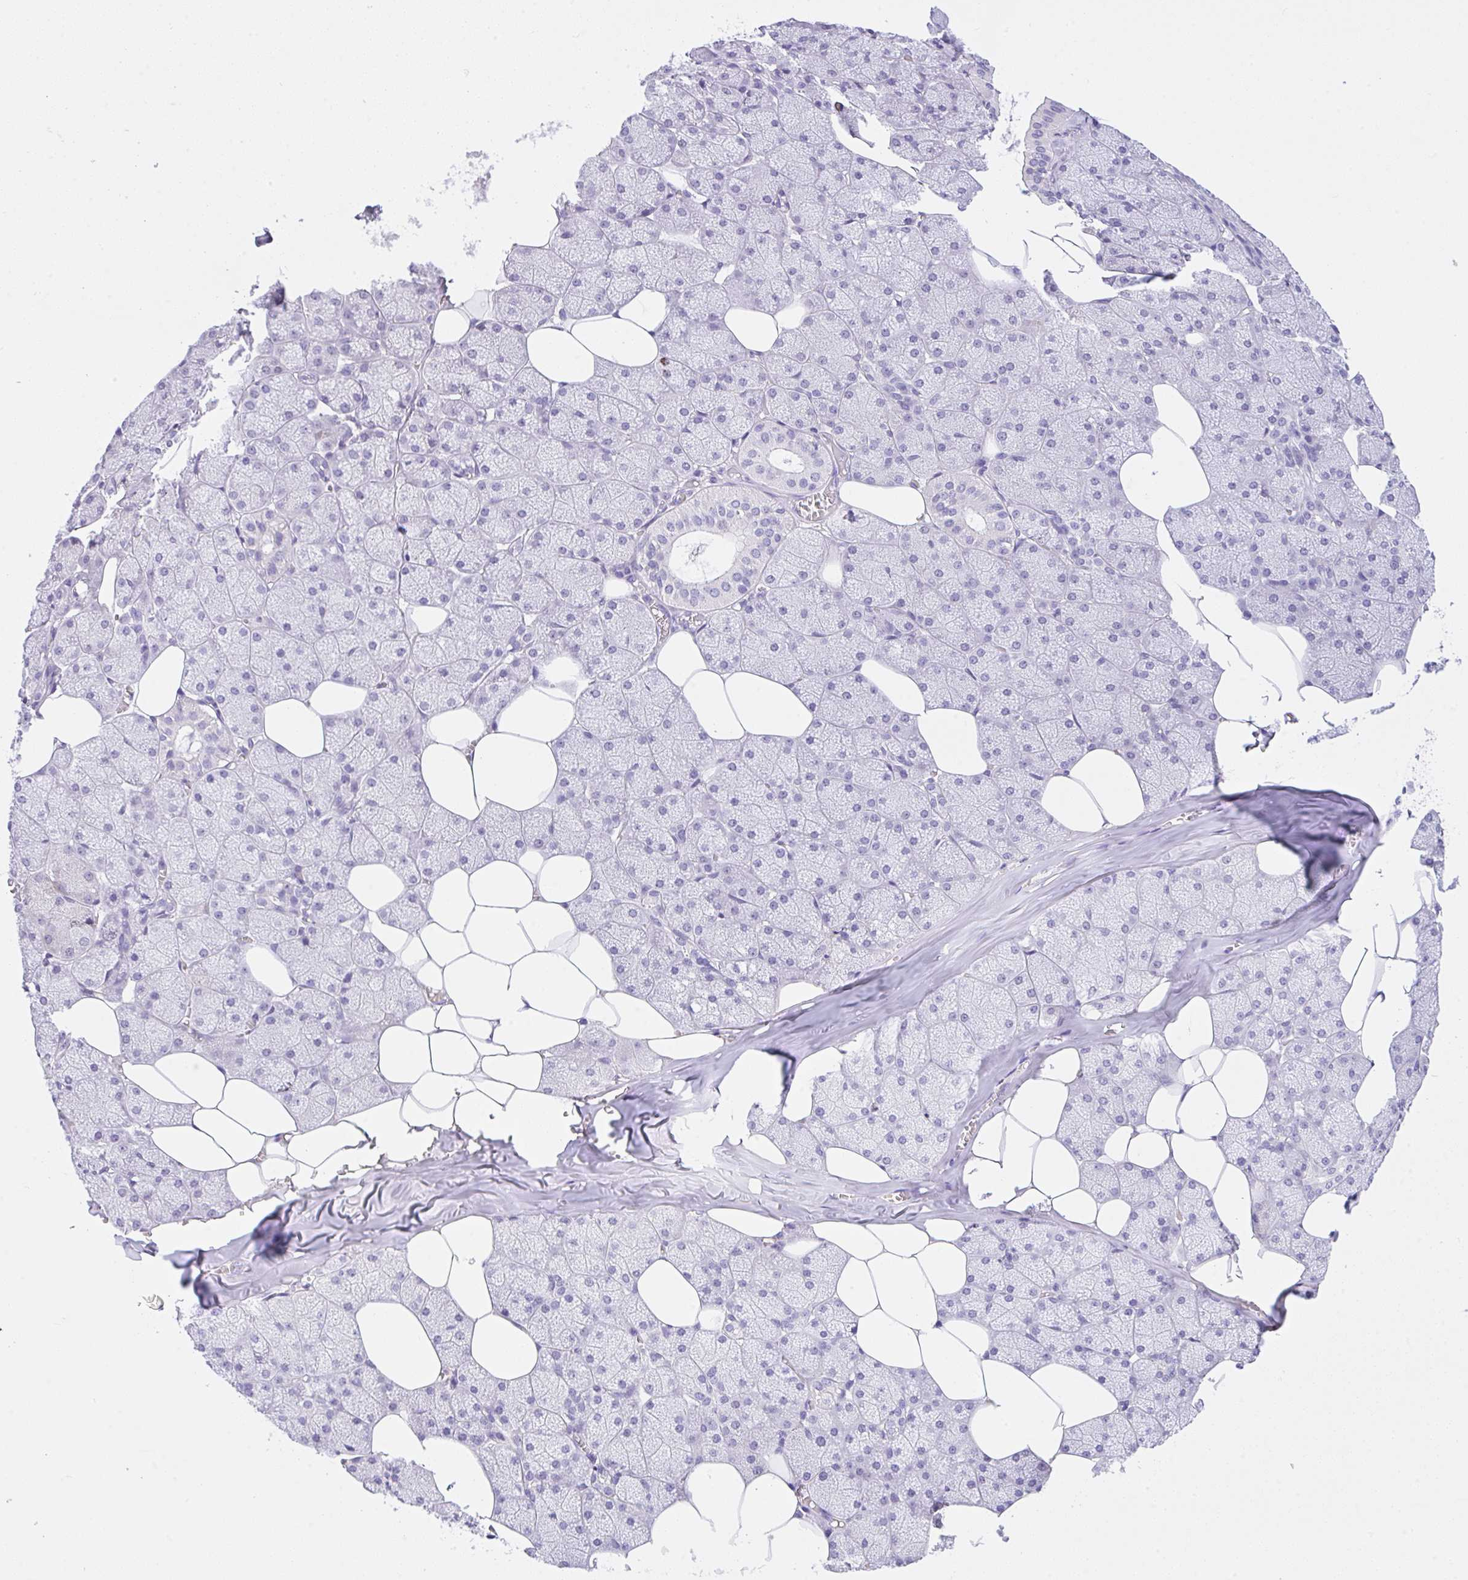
{"staining": {"intensity": "moderate", "quantity": "<25%", "location": "cytoplasmic/membranous"}, "tissue": "salivary gland", "cell_type": "Glandular cells", "image_type": "normal", "snomed": [{"axis": "morphology", "description": "Normal tissue, NOS"}, {"axis": "topography", "description": "Salivary gland"}, {"axis": "topography", "description": "Peripheral nerve tissue"}], "caption": "Human salivary gland stained with a brown dye reveals moderate cytoplasmic/membranous positive expression in about <25% of glandular cells.", "gene": "NCF1", "patient": {"sex": "male", "age": 38}}